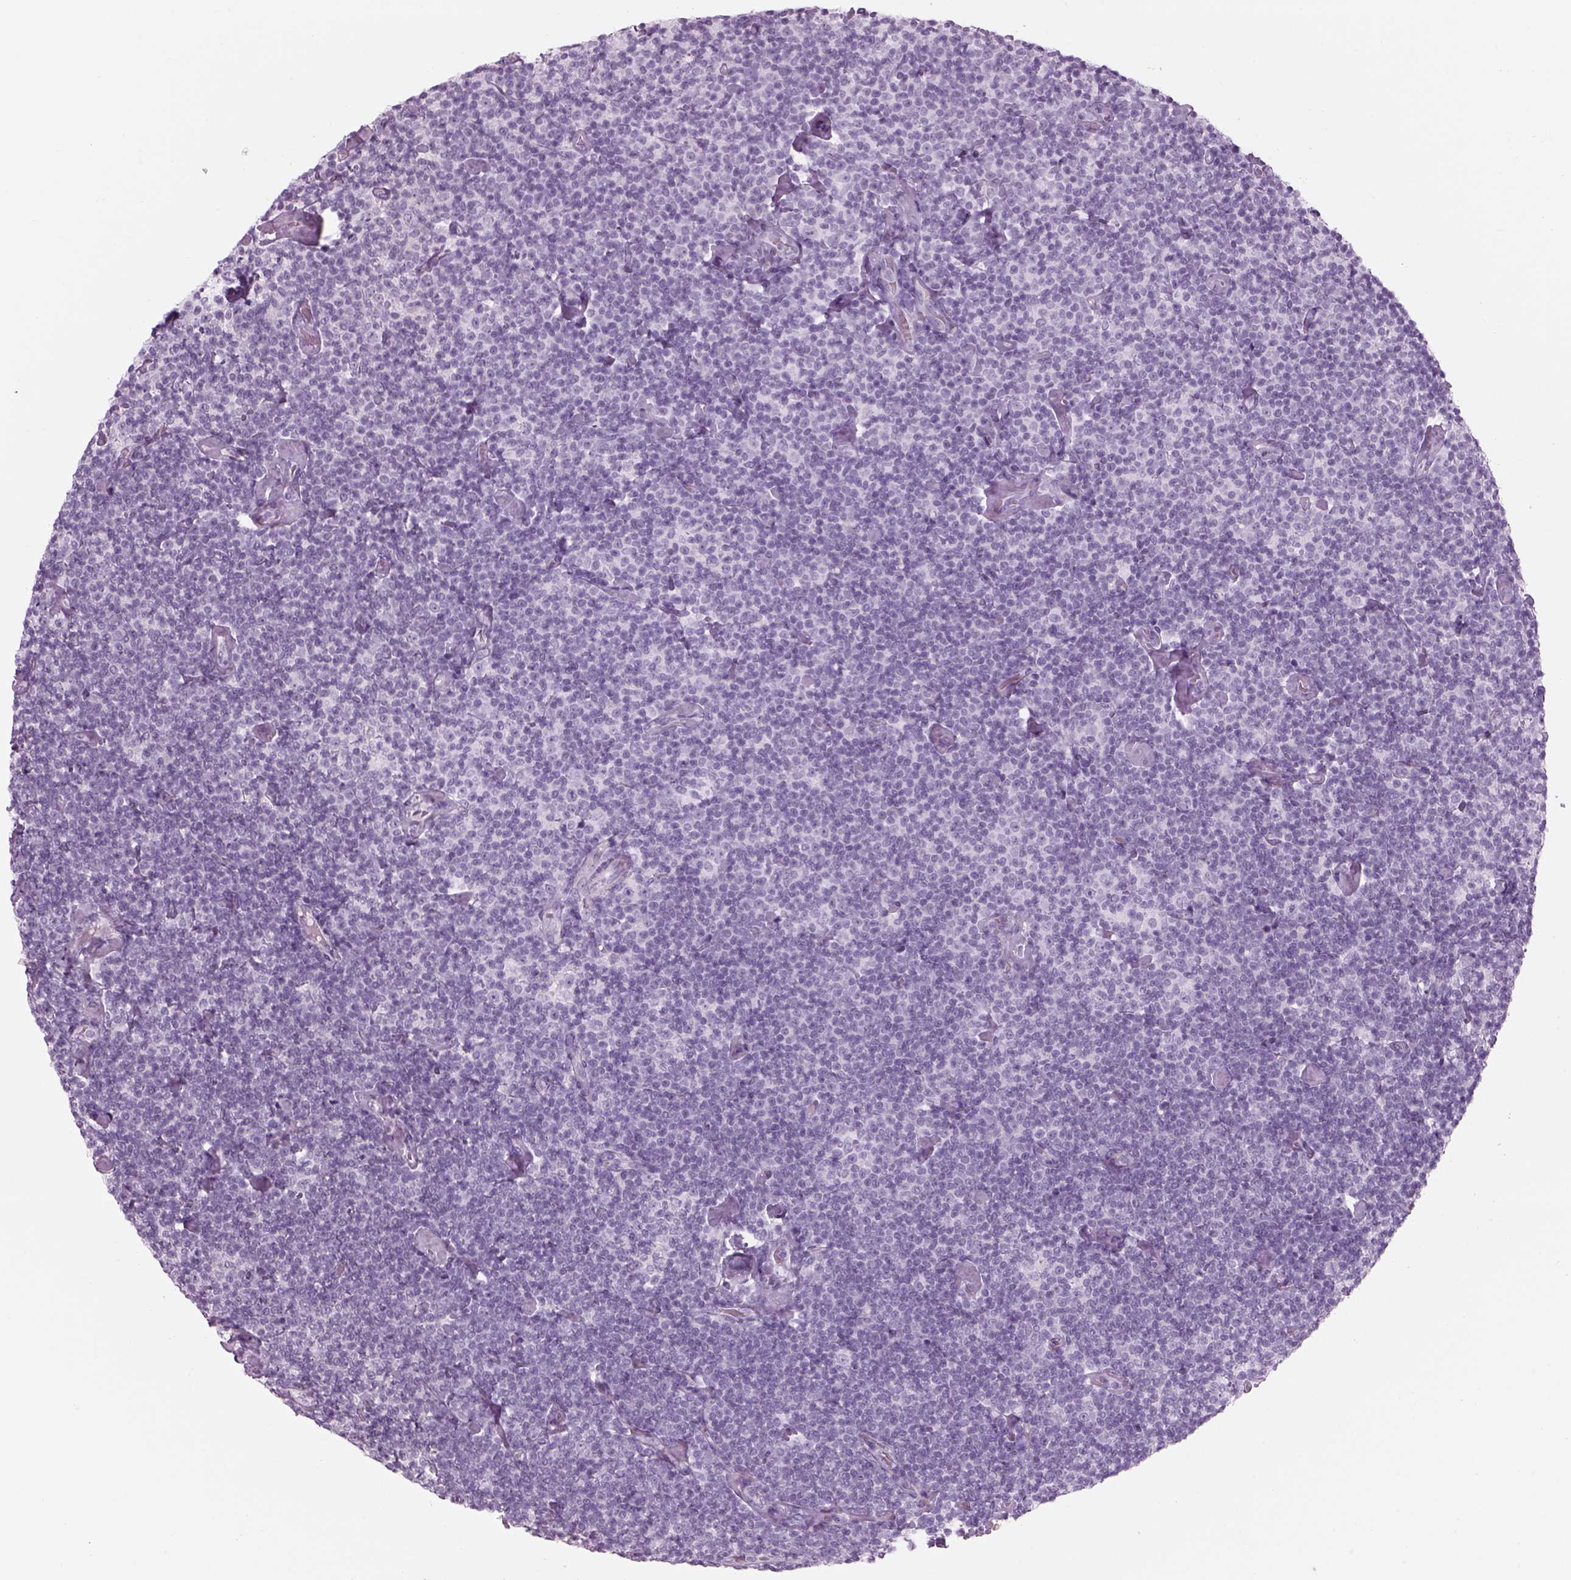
{"staining": {"intensity": "negative", "quantity": "none", "location": "none"}, "tissue": "lymphoma", "cell_type": "Tumor cells", "image_type": "cancer", "snomed": [{"axis": "morphology", "description": "Malignant lymphoma, non-Hodgkin's type, Low grade"}, {"axis": "topography", "description": "Lymph node"}], "caption": "This is a histopathology image of immunohistochemistry (IHC) staining of low-grade malignant lymphoma, non-Hodgkin's type, which shows no expression in tumor cells.", "gene": "GAS2L2", "patient": {"sex": "male", "age": 81}}